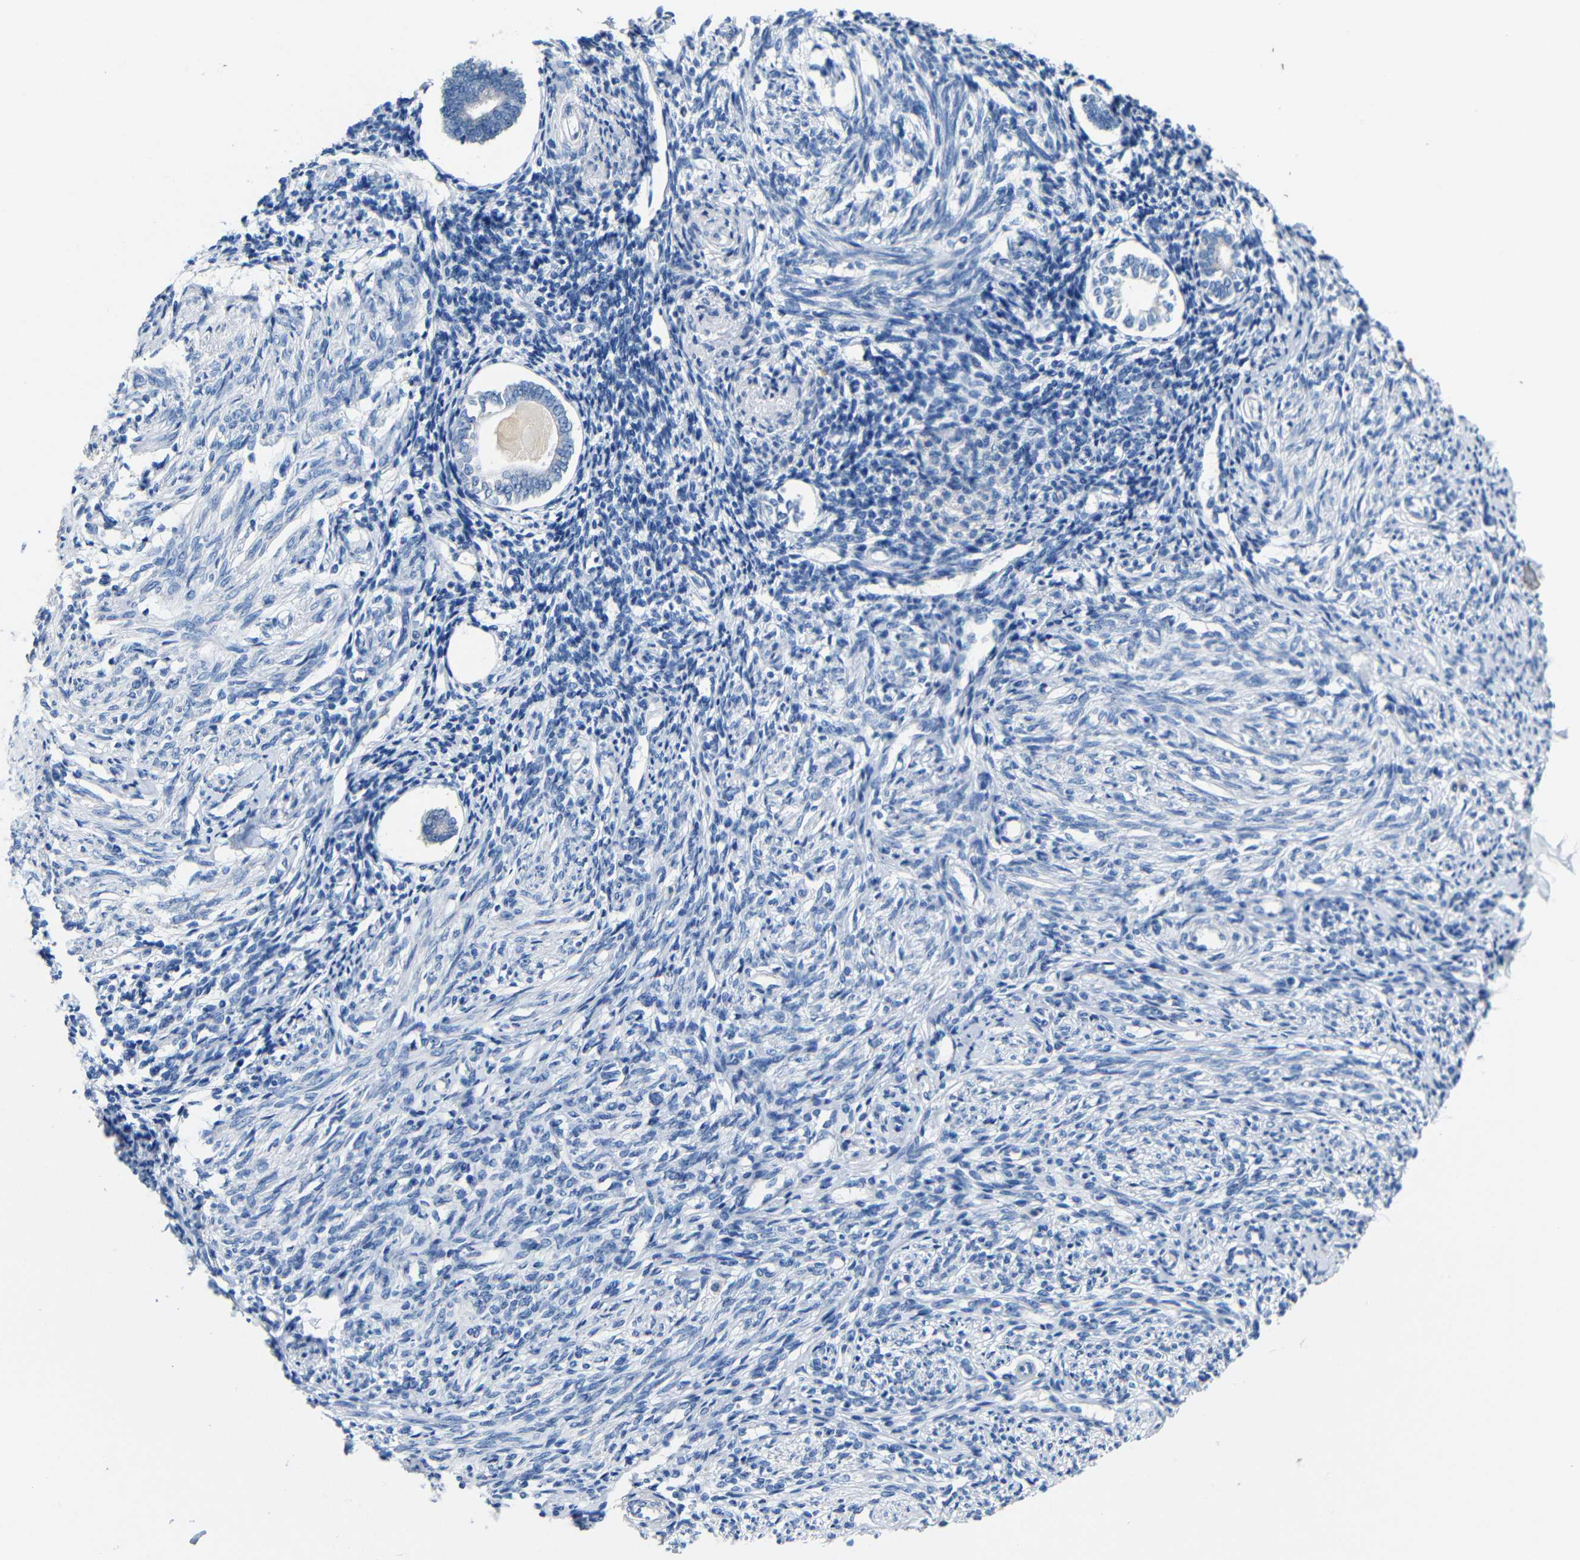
{"staining": {"intensity": "negative", "quantity": "none", "location": "none"}, "tissue": "endometrium", "cell_type": "Cells in endometrial stroma", "image_type": "normal", "snomed": [{"axis": "morphology", "description": "Normal tissue, NOS"}, {"axis": "topography", "description": "Endometrium"}], "caption": "Cells in endometrial stroma are negative for protein expression in normal human endometrium. Brightfield microscopy of immunohistochemistry stained with DAB (3,3'-diaminobenzidine) (brown) and hematoxylin (blue), captured at high magnification.", "gene": "ACKR2", "patient": {"sex": "female", "age": 71}}